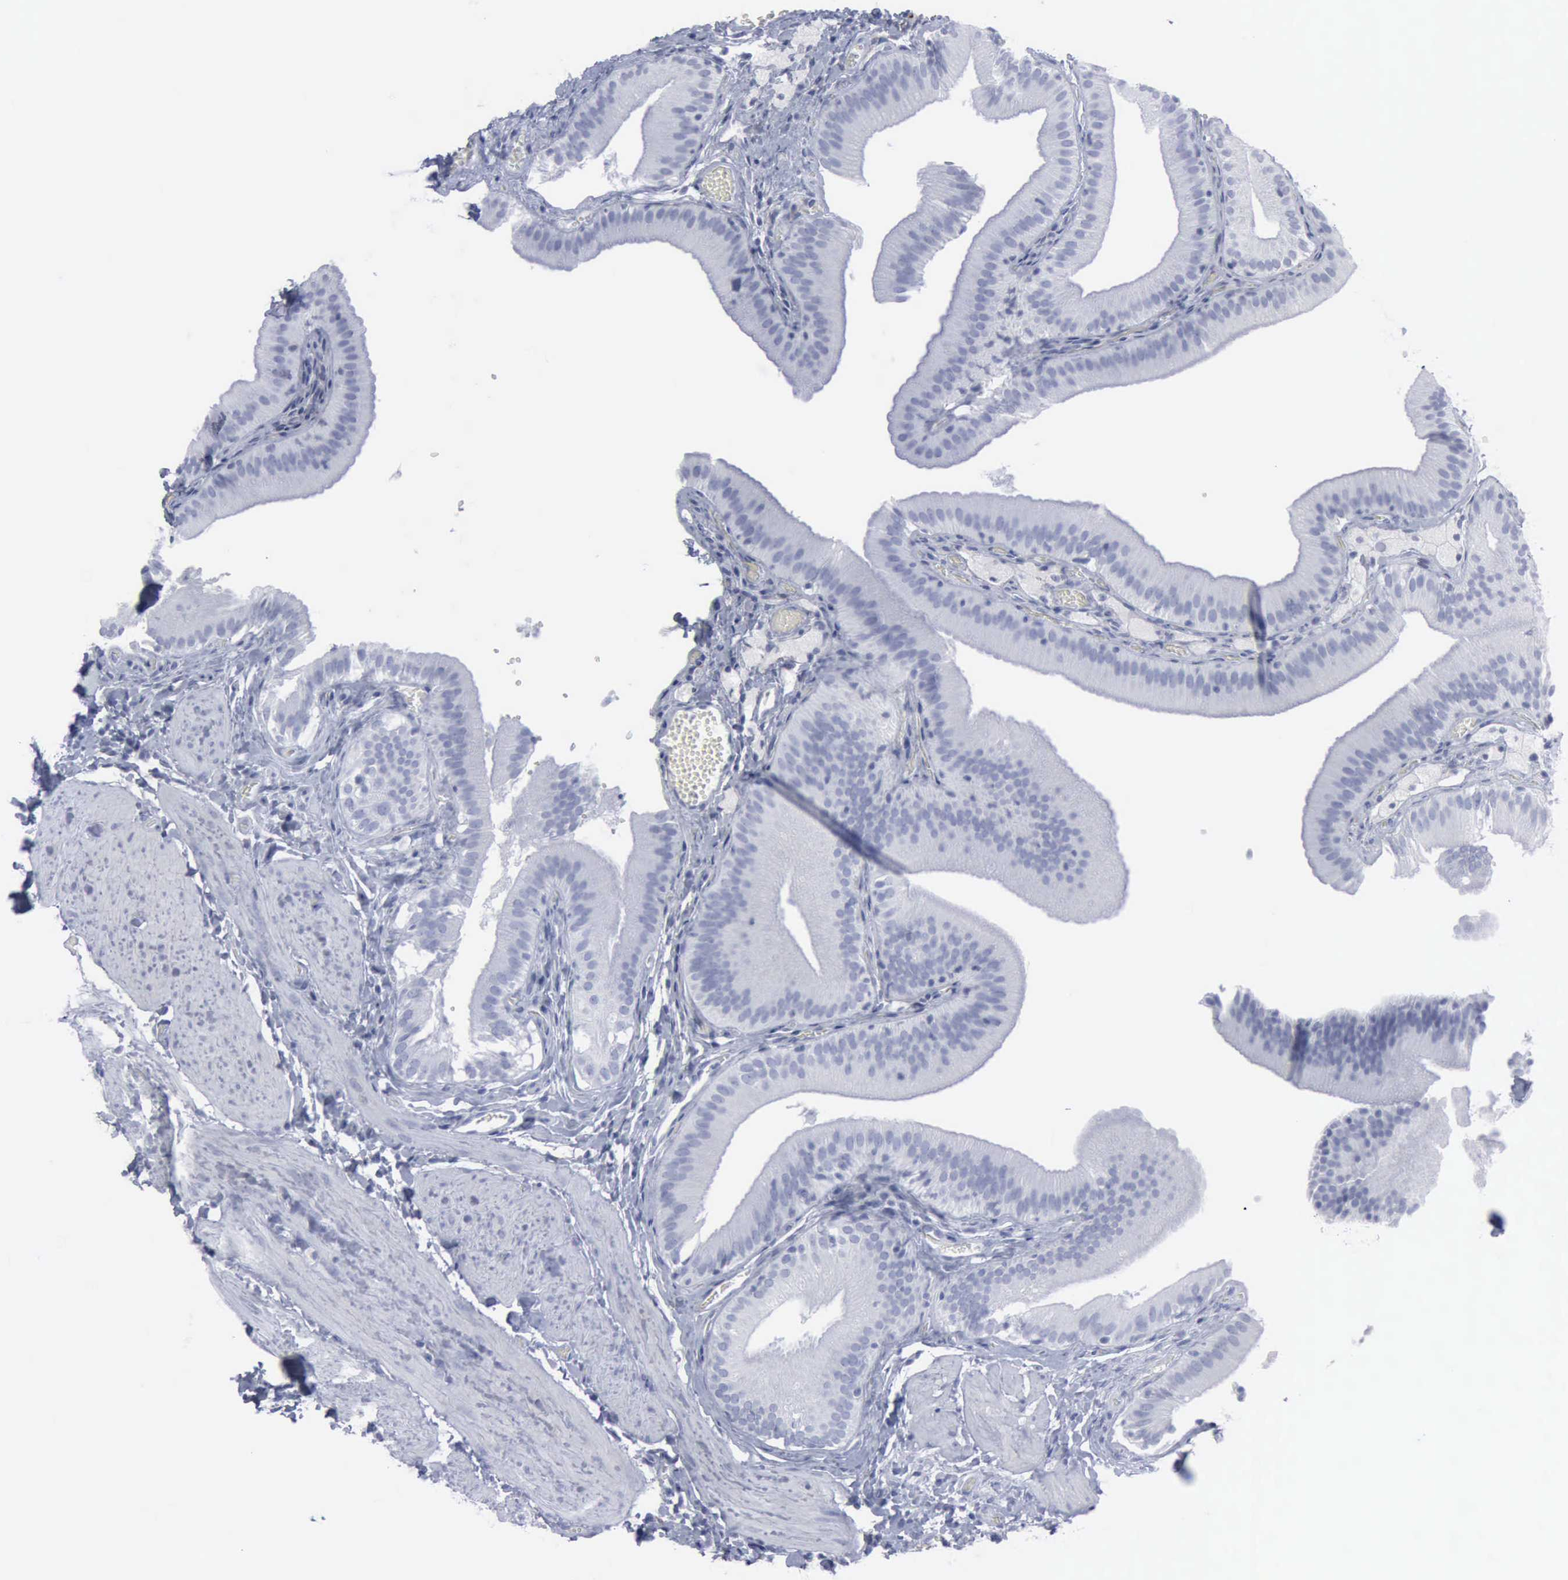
{"staining": {"intensity": "negative", "quantity": "none", "location": "none"}, "tissue": "gallbladder", "cell_type": "Glandular cells", "image_type": "normal", "snomed": [{"axis": "morphology", "description": "Normal tissue, NOS"}, {"axis": "topography", "description": "Gallbladder"}], "caption": "DAB immunohistochemical staining of normal human gallbladder shows no significant expression in glandular cells. (Stains: DAB immunohistochemistry (IHC) with hematoxylin counter stain, Microscopy: brightfield microscopy at high magnification).", "gene": "VCAM1", "patient": {"sex": "female", "age": 24}}